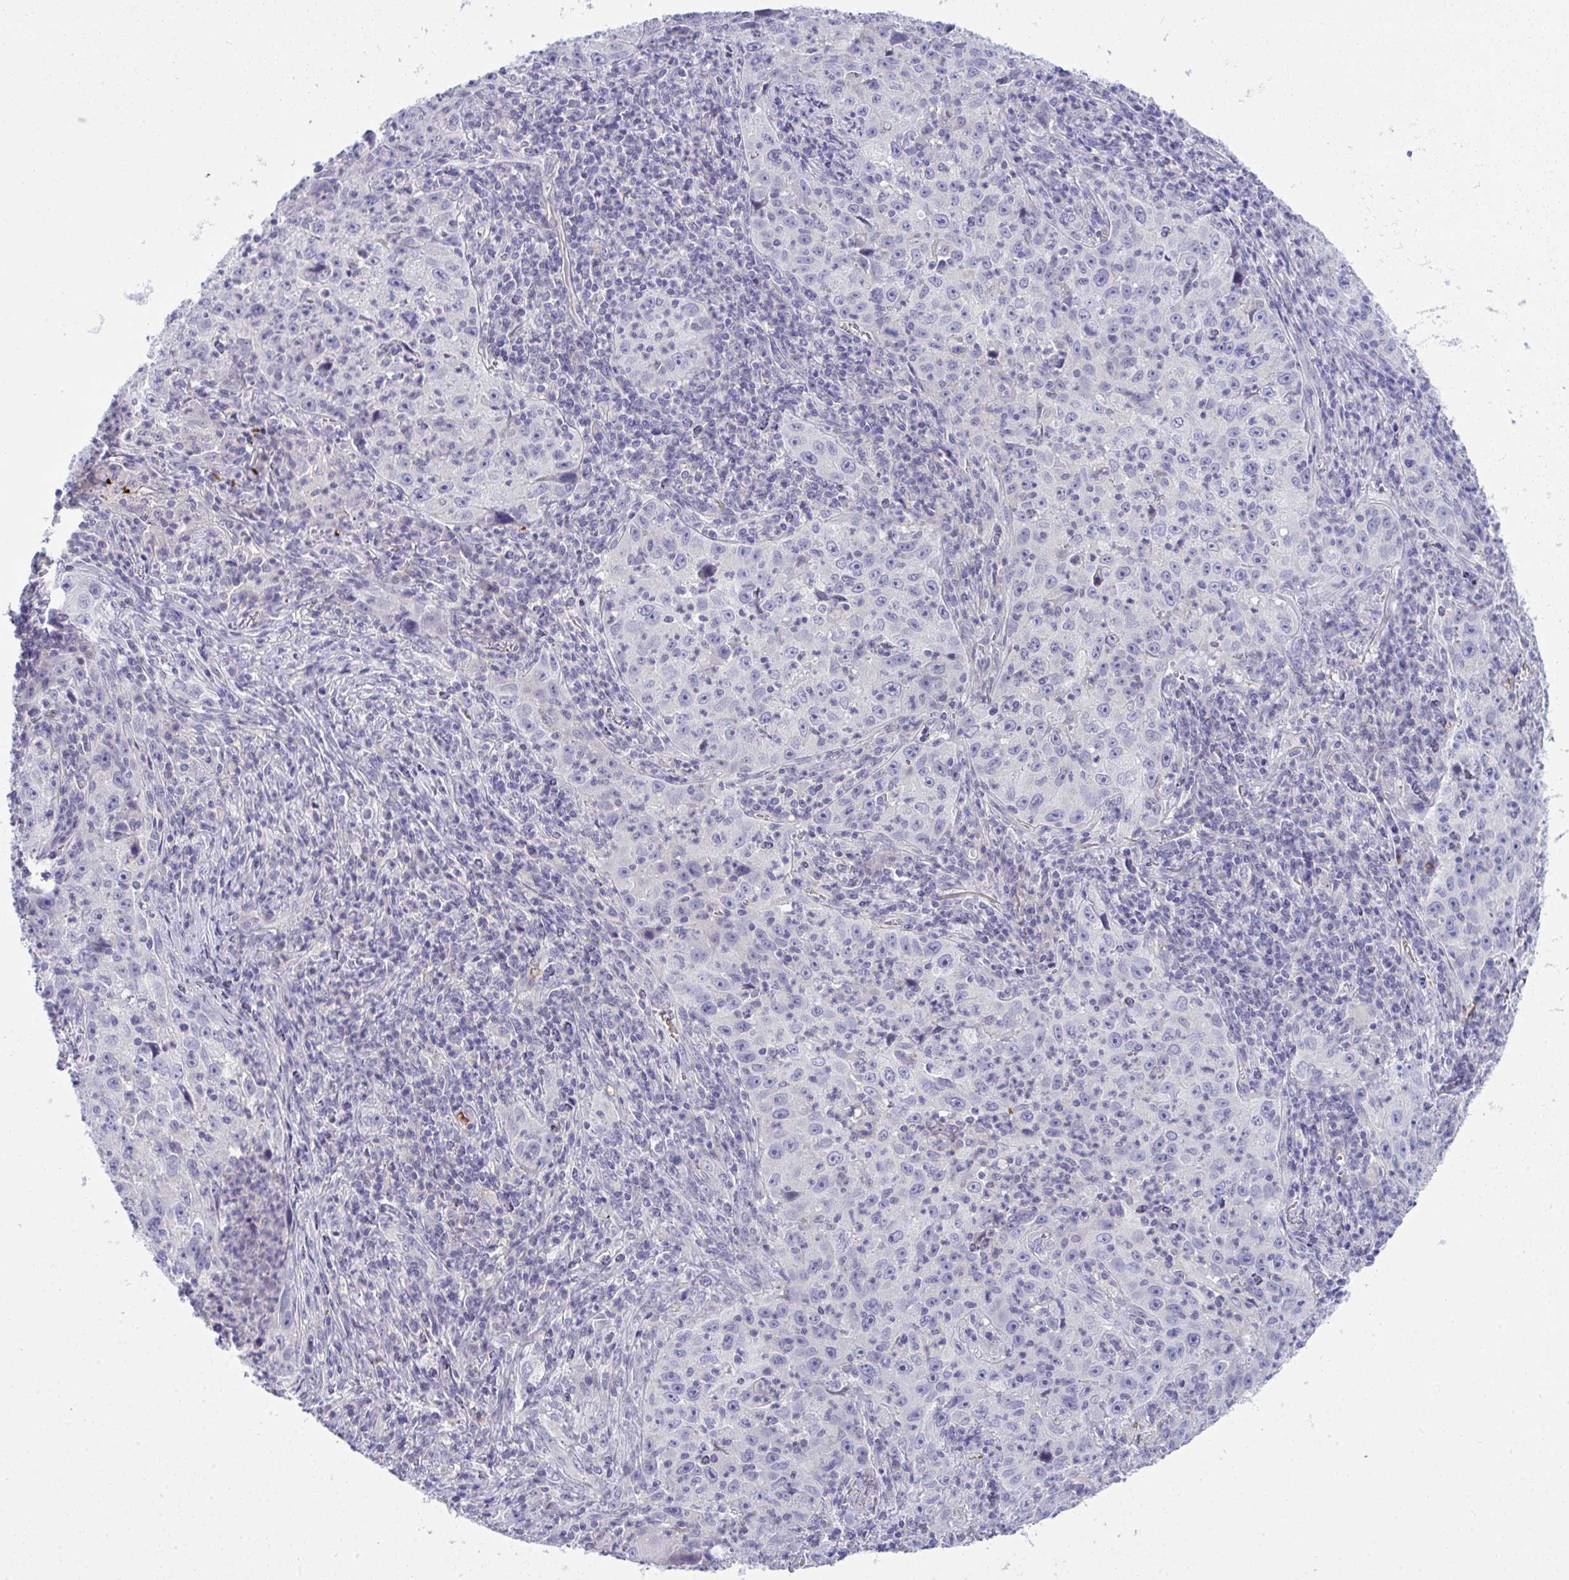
{"staining": {"intensity": "negative", "quantity": "none", "location": "none"}, "tissue": "lung cancer", "cell_type": "Tumor cells", "image_type": "cancer", "snomed": [{"axis": "morphology", "description": "Squamous cell carcinoma, NOS"}, {"axis": "topography", "description": "Lung"}], "caption": "Lung squamous cell carcinoma stained for a protein using immunohistochemistry exhibits no expression tumor cells.", "gene": "SPTB", "patient": {"sex": "male", "age": 71}}